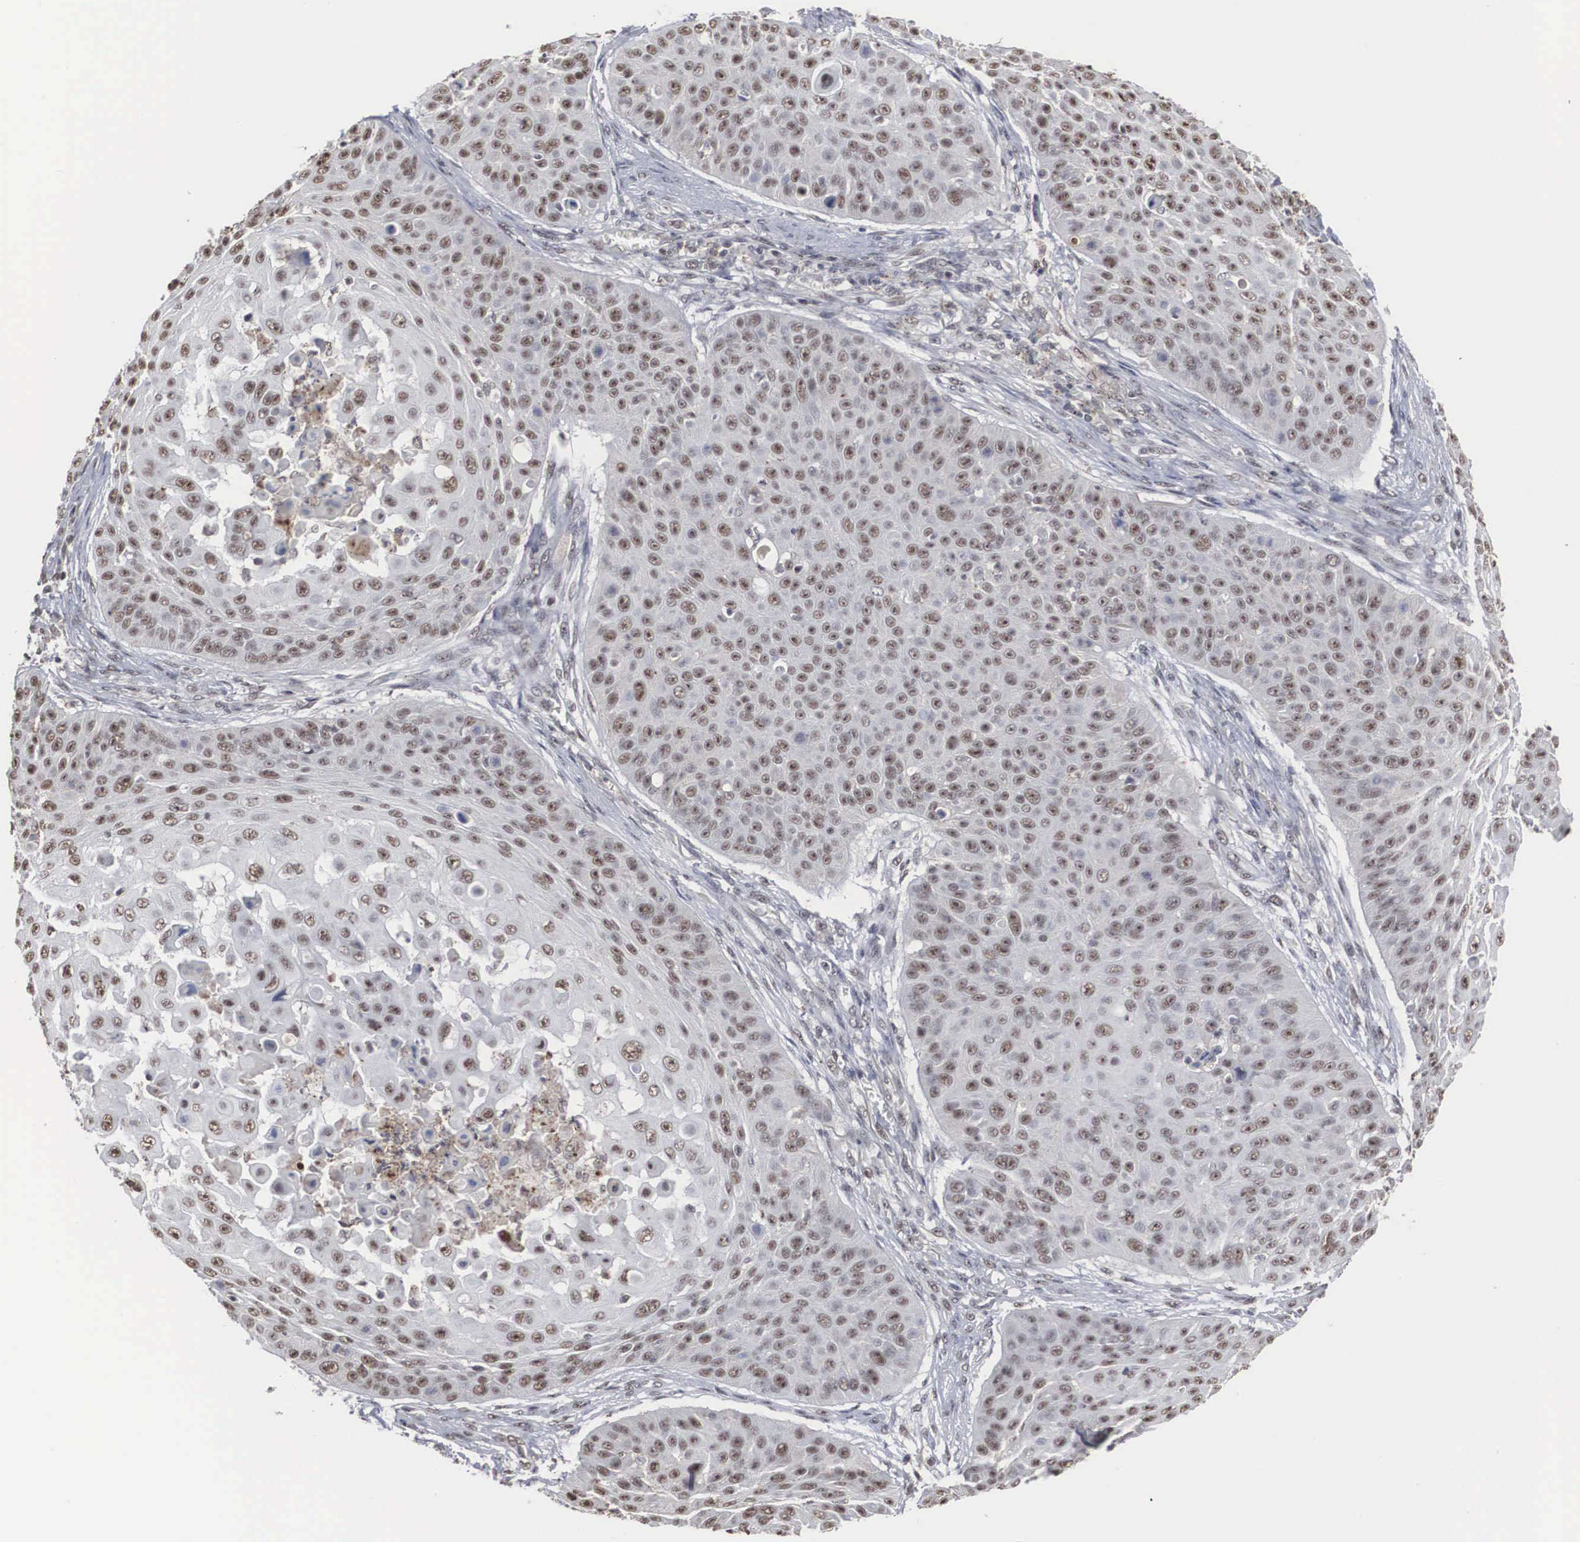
{"staining": {"intensity": "weak", "quantity": ">75%", "location": "nuclear"}, "tissue": "skin cancer", "cell_type": "Tumor cells", "image_type": "cancer", "snomed": [{"axis": "morphology", "description": "Squamous cell carcinoma, NOS"}, {"axis": "topography", "description": "Skin"}], "caption": "Skin cancer (squamous cell carcinoma) stained for a protein (brown) displays weak nuclear positive staining in about >75% of tumor cells.", "gene": "AUTS2", "patient": {"sex": "male", "age": 82}}